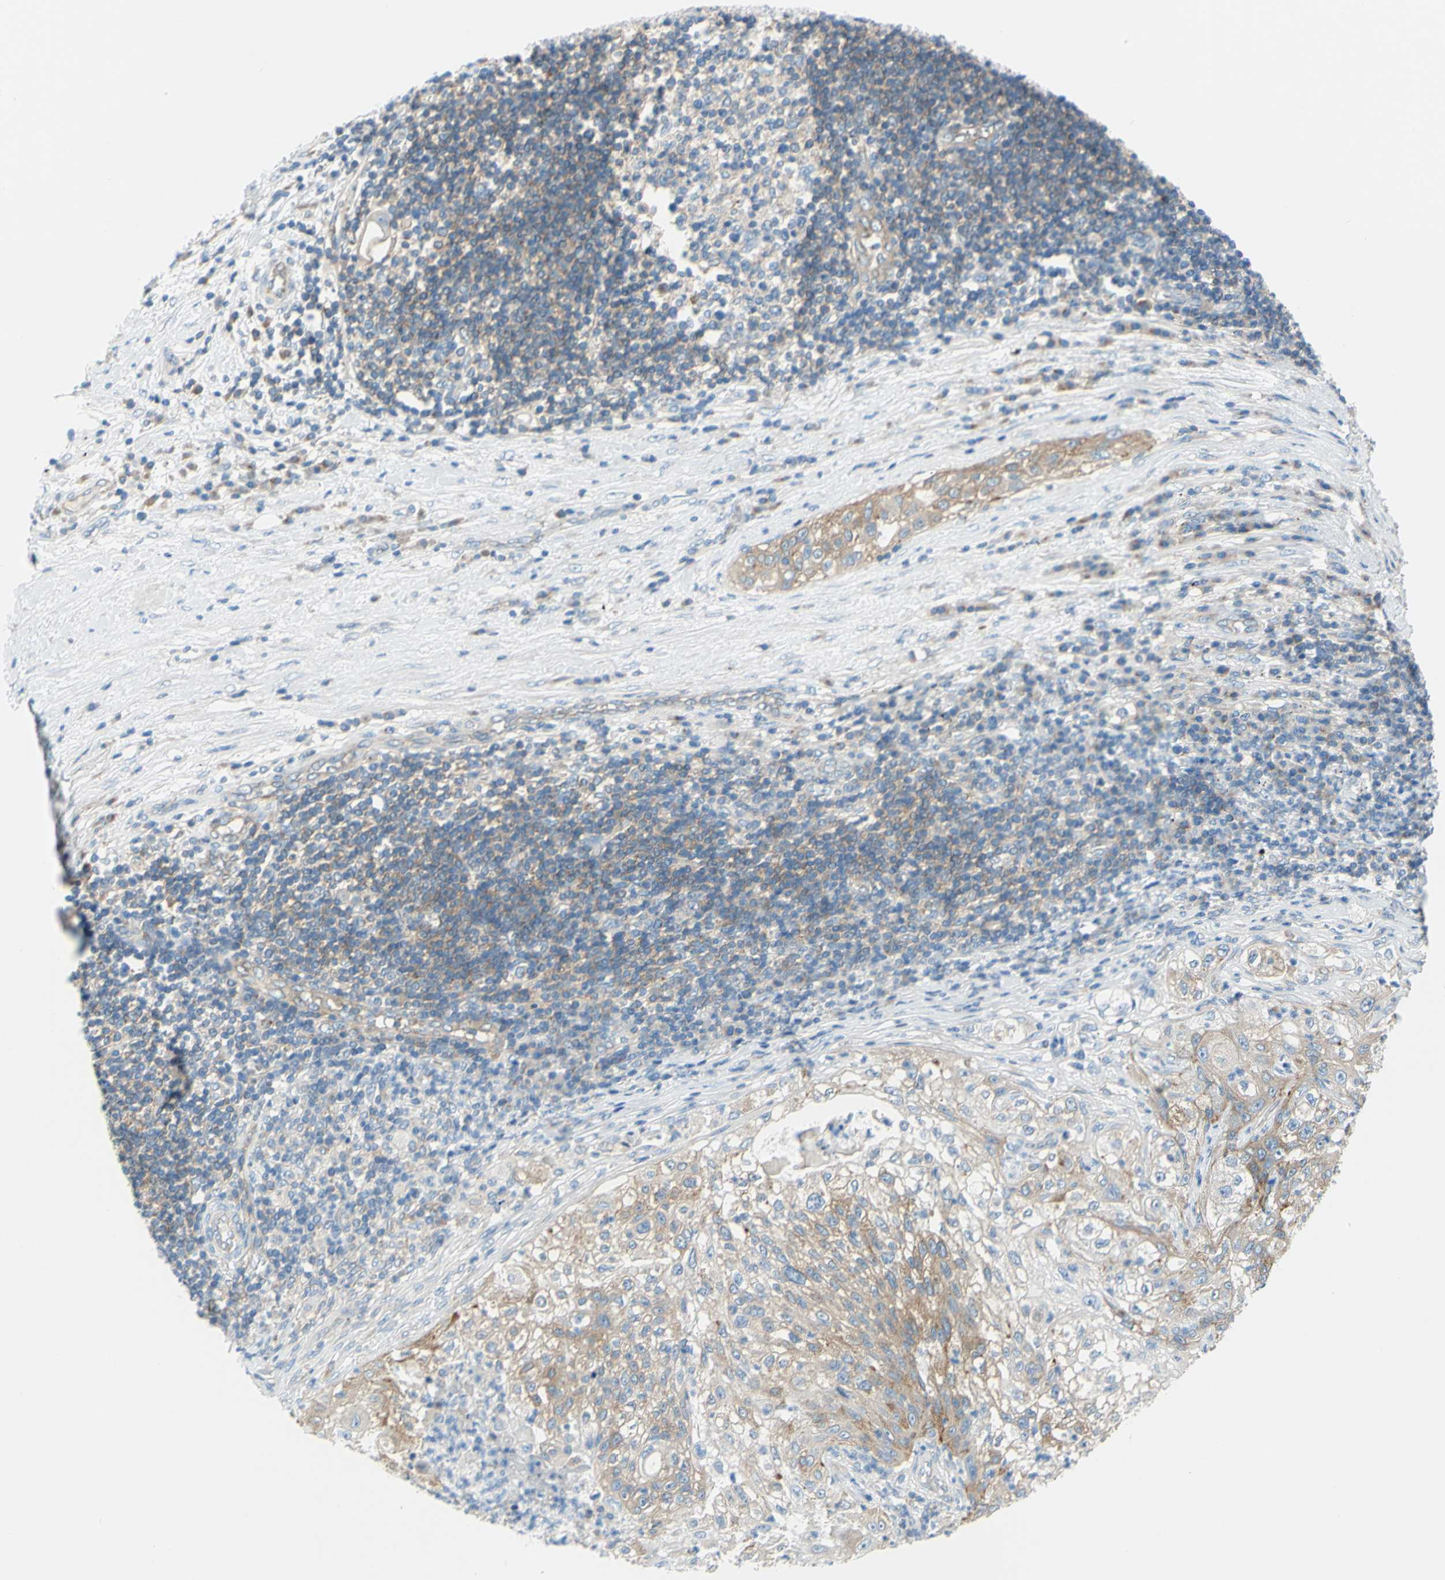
{"staining": {"intensity": "moderate", "quantity": ">75%", "location": "cytoplasmic/membranous"}, "tissue": "lung cancer", "cell_type": "Tumor cells", "image_type": "cancer", "snomed": [{"axis": "morphology", "description": "Inflammation, NOS"}, {"axis": "morphology", "description": "Squamous cell carcinoma, NOS"}, {"axis": "topography", "description": "Lymph node"}, {"axis": "topography", "description": "Soft tissue"}, {"axis": "topography", "description": "Lung"}], "caption": "The histopathology image displays immunohistochemical staining of lung squamous cell carcinoma. There is moderate cytoplasmic/membranous expression is present in approximately >75% of tumor cells.", "gene": "FRMD4B", "patient": {"sex": "male", "age": 66}}